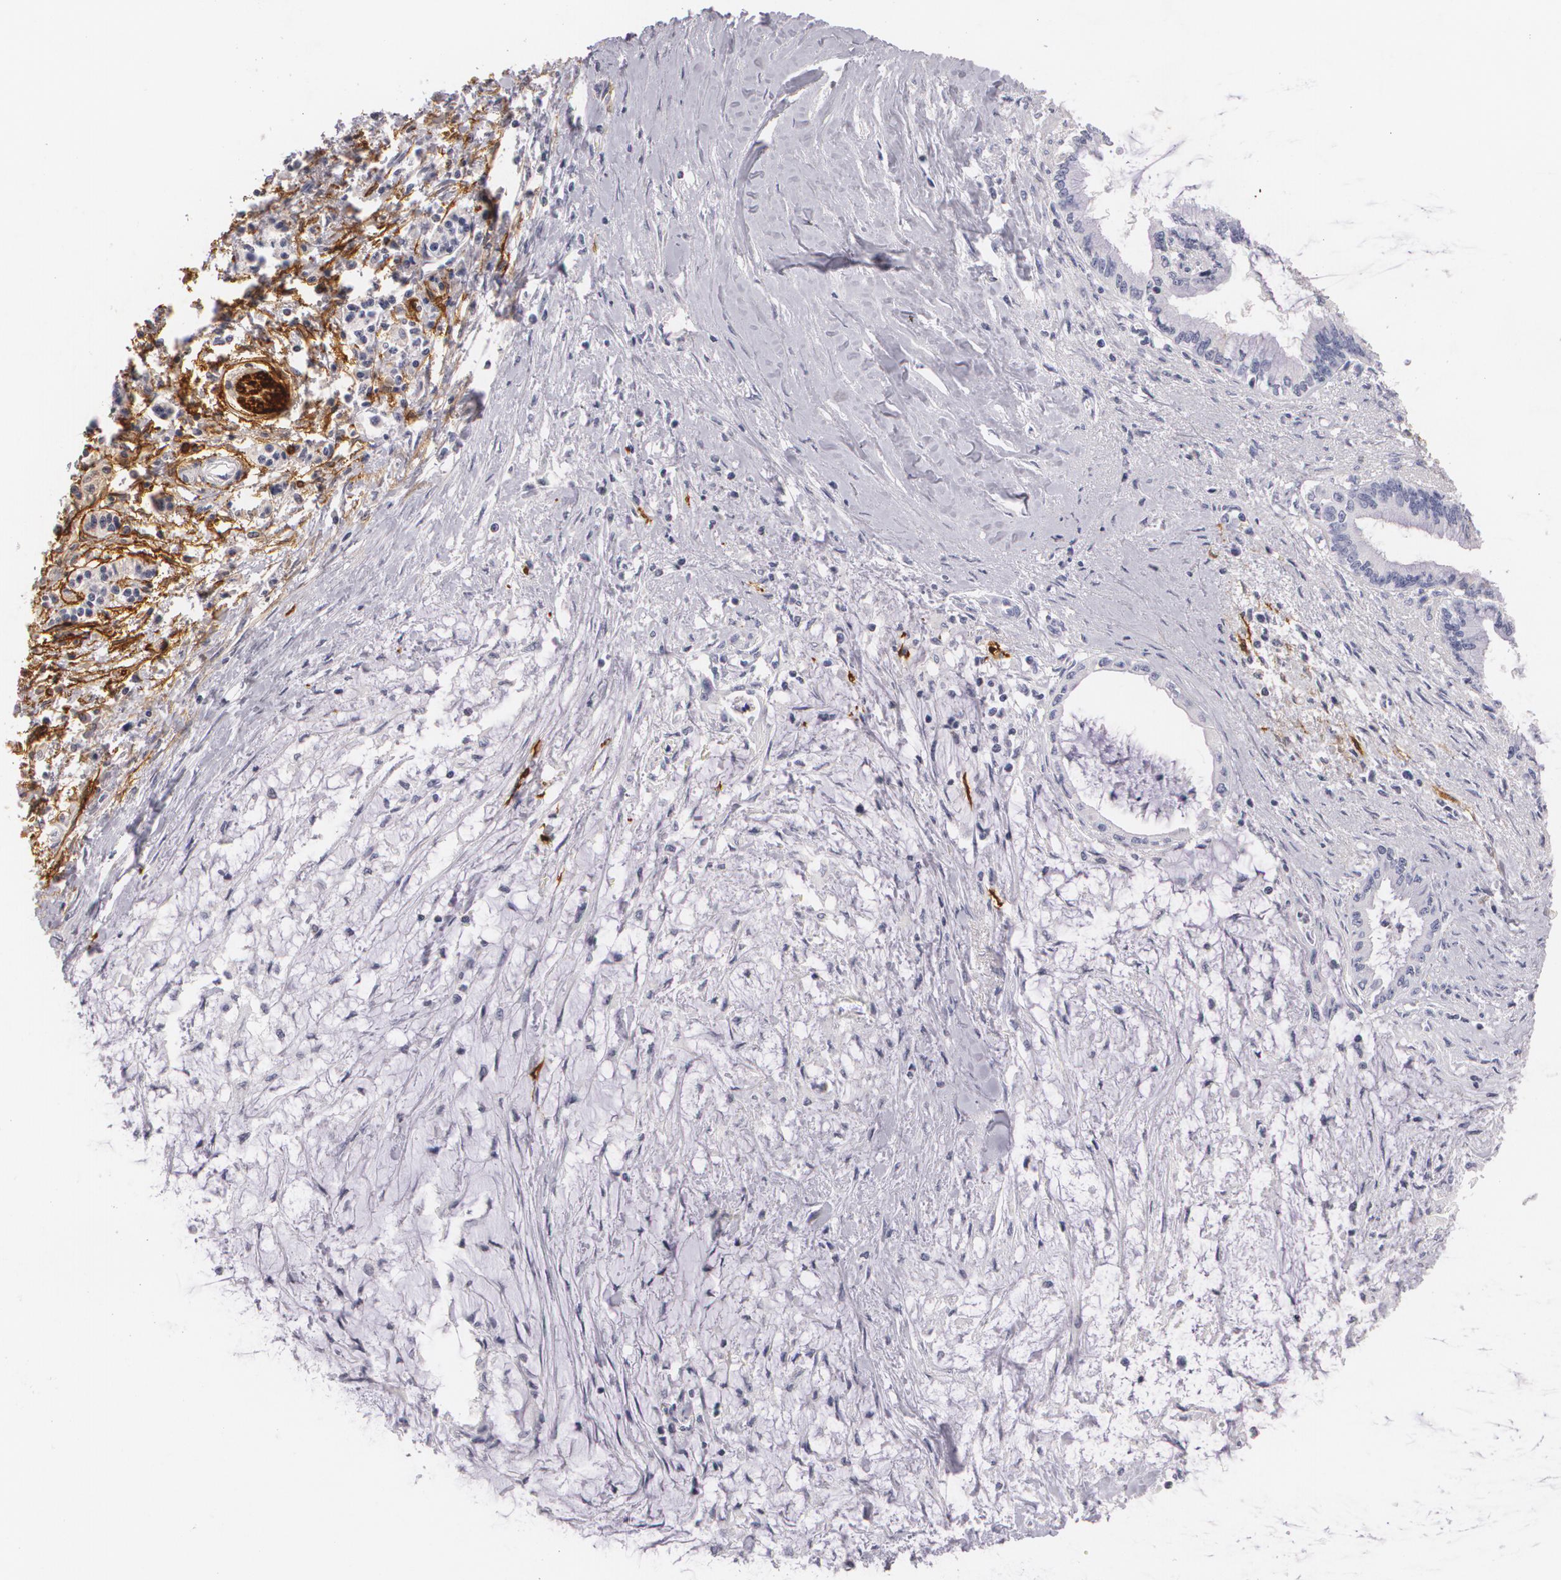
{"staining": {"intensity": "negative", "quantity": "none", "location": "none"}, "tissue": "pancreatic cancer", "cell_type": "Tumor cells", "image_type": "cancer", "snomed": [{"axis": "morphology", "description": "Adenocarcinoma, NOS"}, {"axis": "topography", "description": "Pancreas"}], "caption": "The immunohistochemistry (IHC) photomicrograph has no significant positivity in tumor cells of adenocarcinoma (pancreatic) tissue. (Brightfield microscopy of DAB immunohistochemistry (IHC) at high magnification).", "gene": "NGFR", "patient": {"sex": "female", "age": 64}}